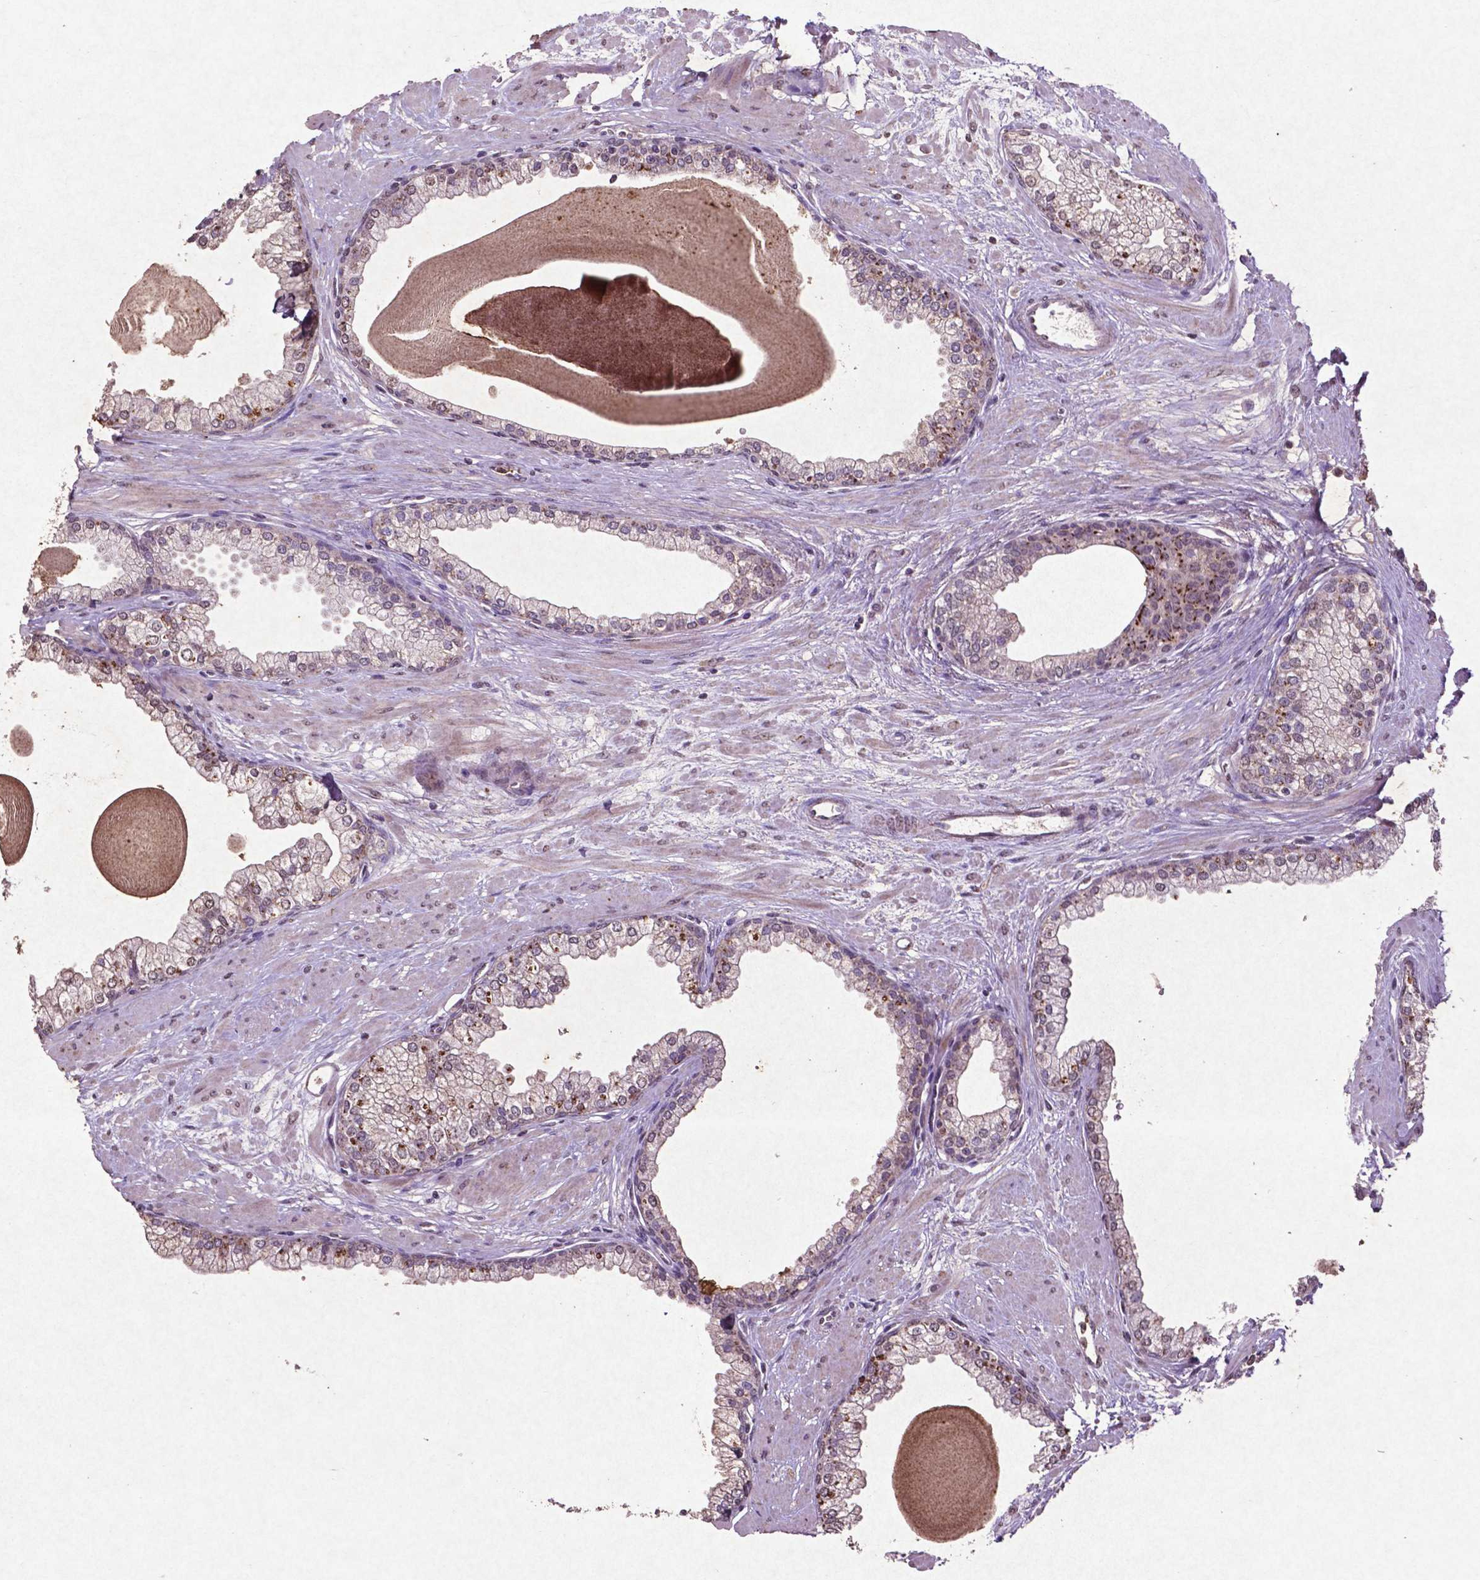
{"staining": {"intensity": "weak", "quantity": "25%-75%", "location": "cytoplasmic/membranous,nuclear"}, "tissue": "prostate", "cell_type": "Glandular cells", "image_type": "normal", "snomed": [{"axis": "morphology", "description": "Normal tissue, NOS"}, {"axis": "topography", "description": "Prostate"}, {"axis": "topography", "description": "Peripheral nerve tissue"}], "caption": "High-magnification brightfield microscopy of unremarkable prostate stained with DAB (3,3'-diaminobenzidine) (brown) and counterstained with hematoxylin (blue). glandular cells exhibit weak cytoplasmic/membranous,nuclear positivity is appreciated in approximately25%-75% of cells.", "gene": "MTOR", "patient": {"sex": "male", "age": 61}}